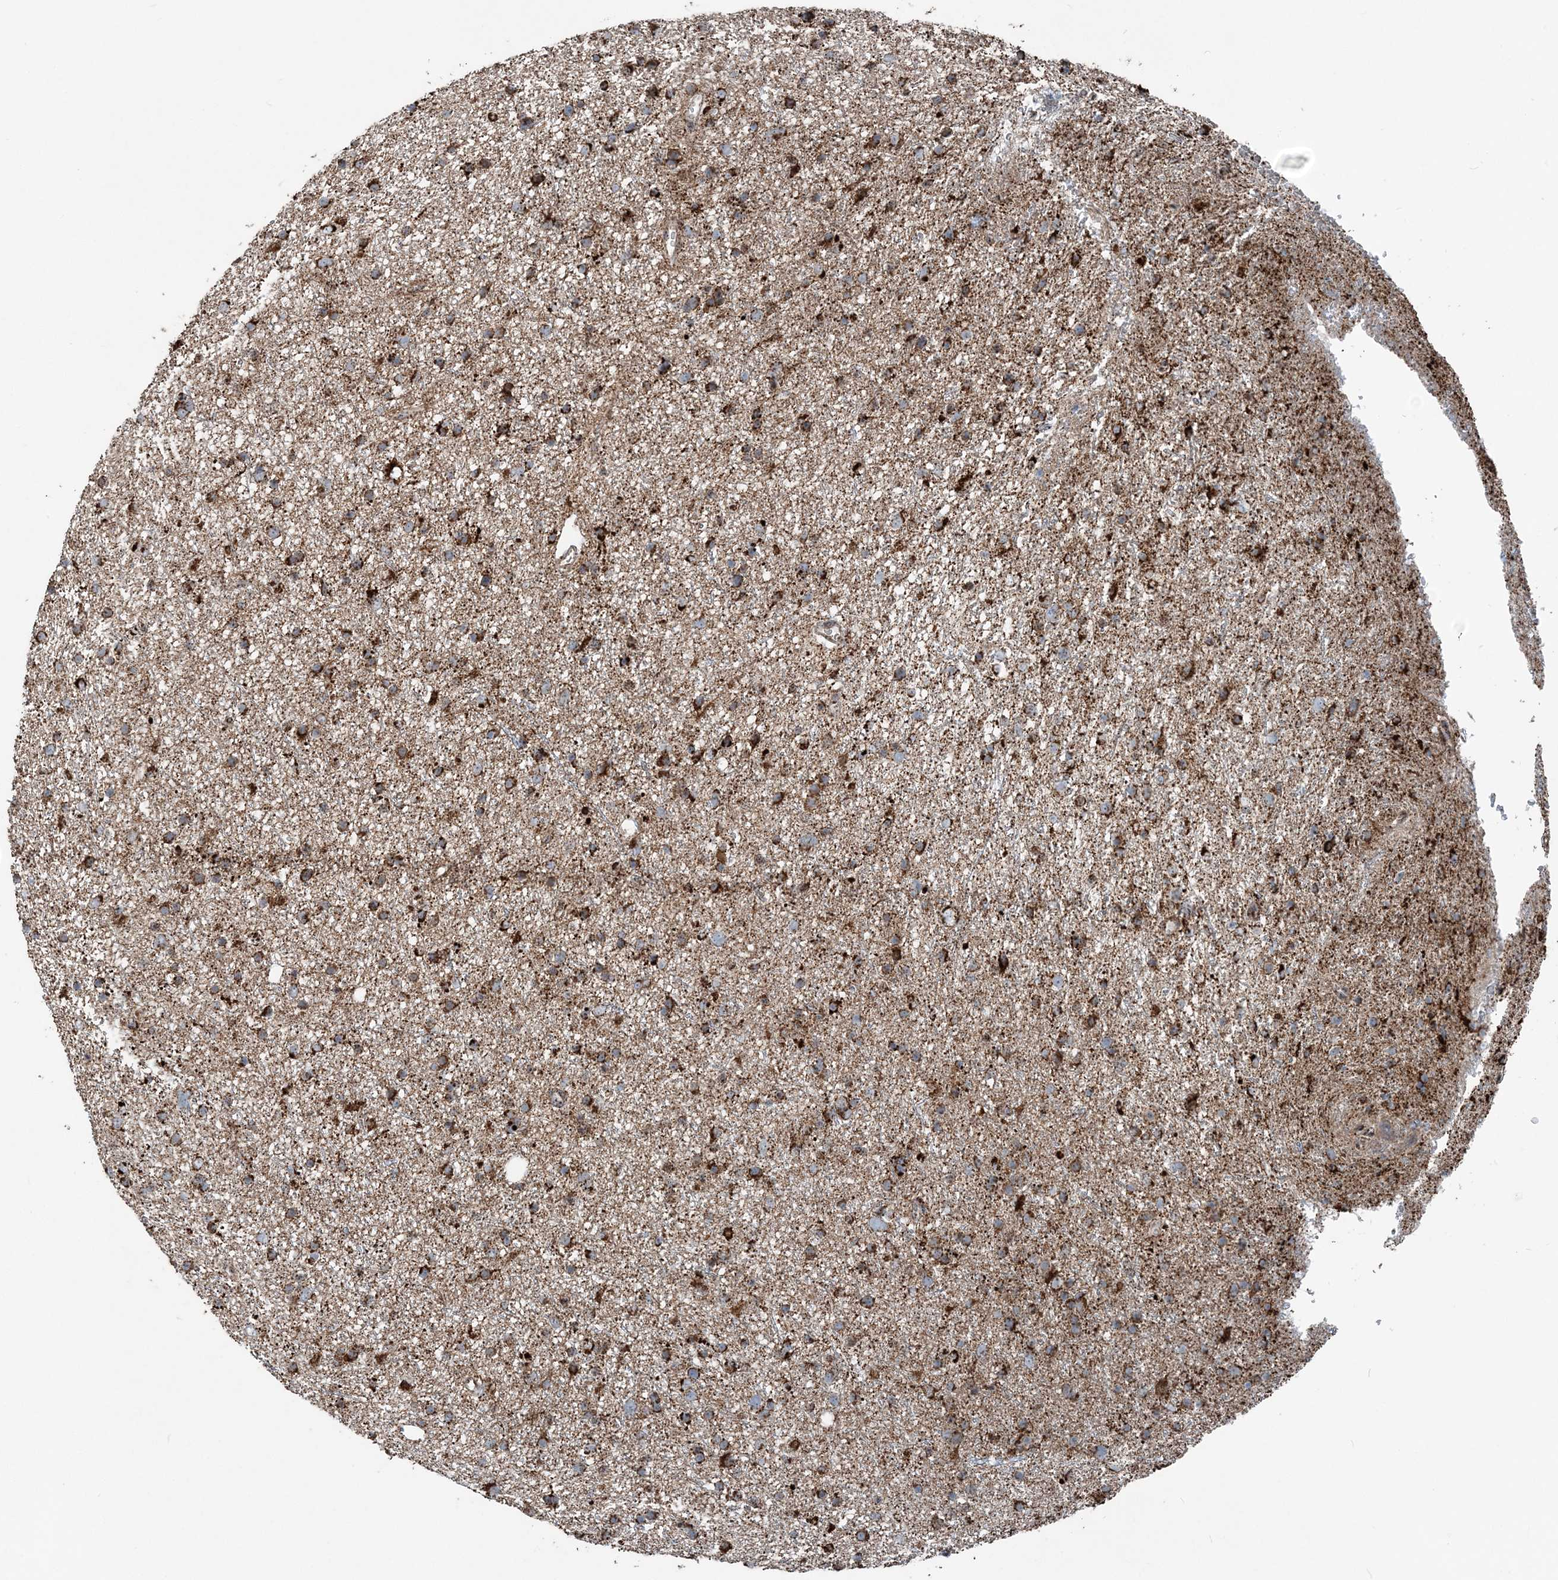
{"staining": {"intensity": "strong", "quantity": ">75%", "location": "cytoplasmic/membranous"}, "tissue": "glioma", "cell_type": "Tumor cells", "image_type": "cancer", "snomed": [{"axis": "morphology", "description": "Glioma, malignant, Low grade"}, {"axis": "topography", "description": "Cerebral cortex"}], "caption": "Glioma tissue reveals strong cytoplasmic/membranous positivity in approximately >75% of tumor cells", "gene": "SUCLG1", "patient": {"sex": "female", "age": 39}}